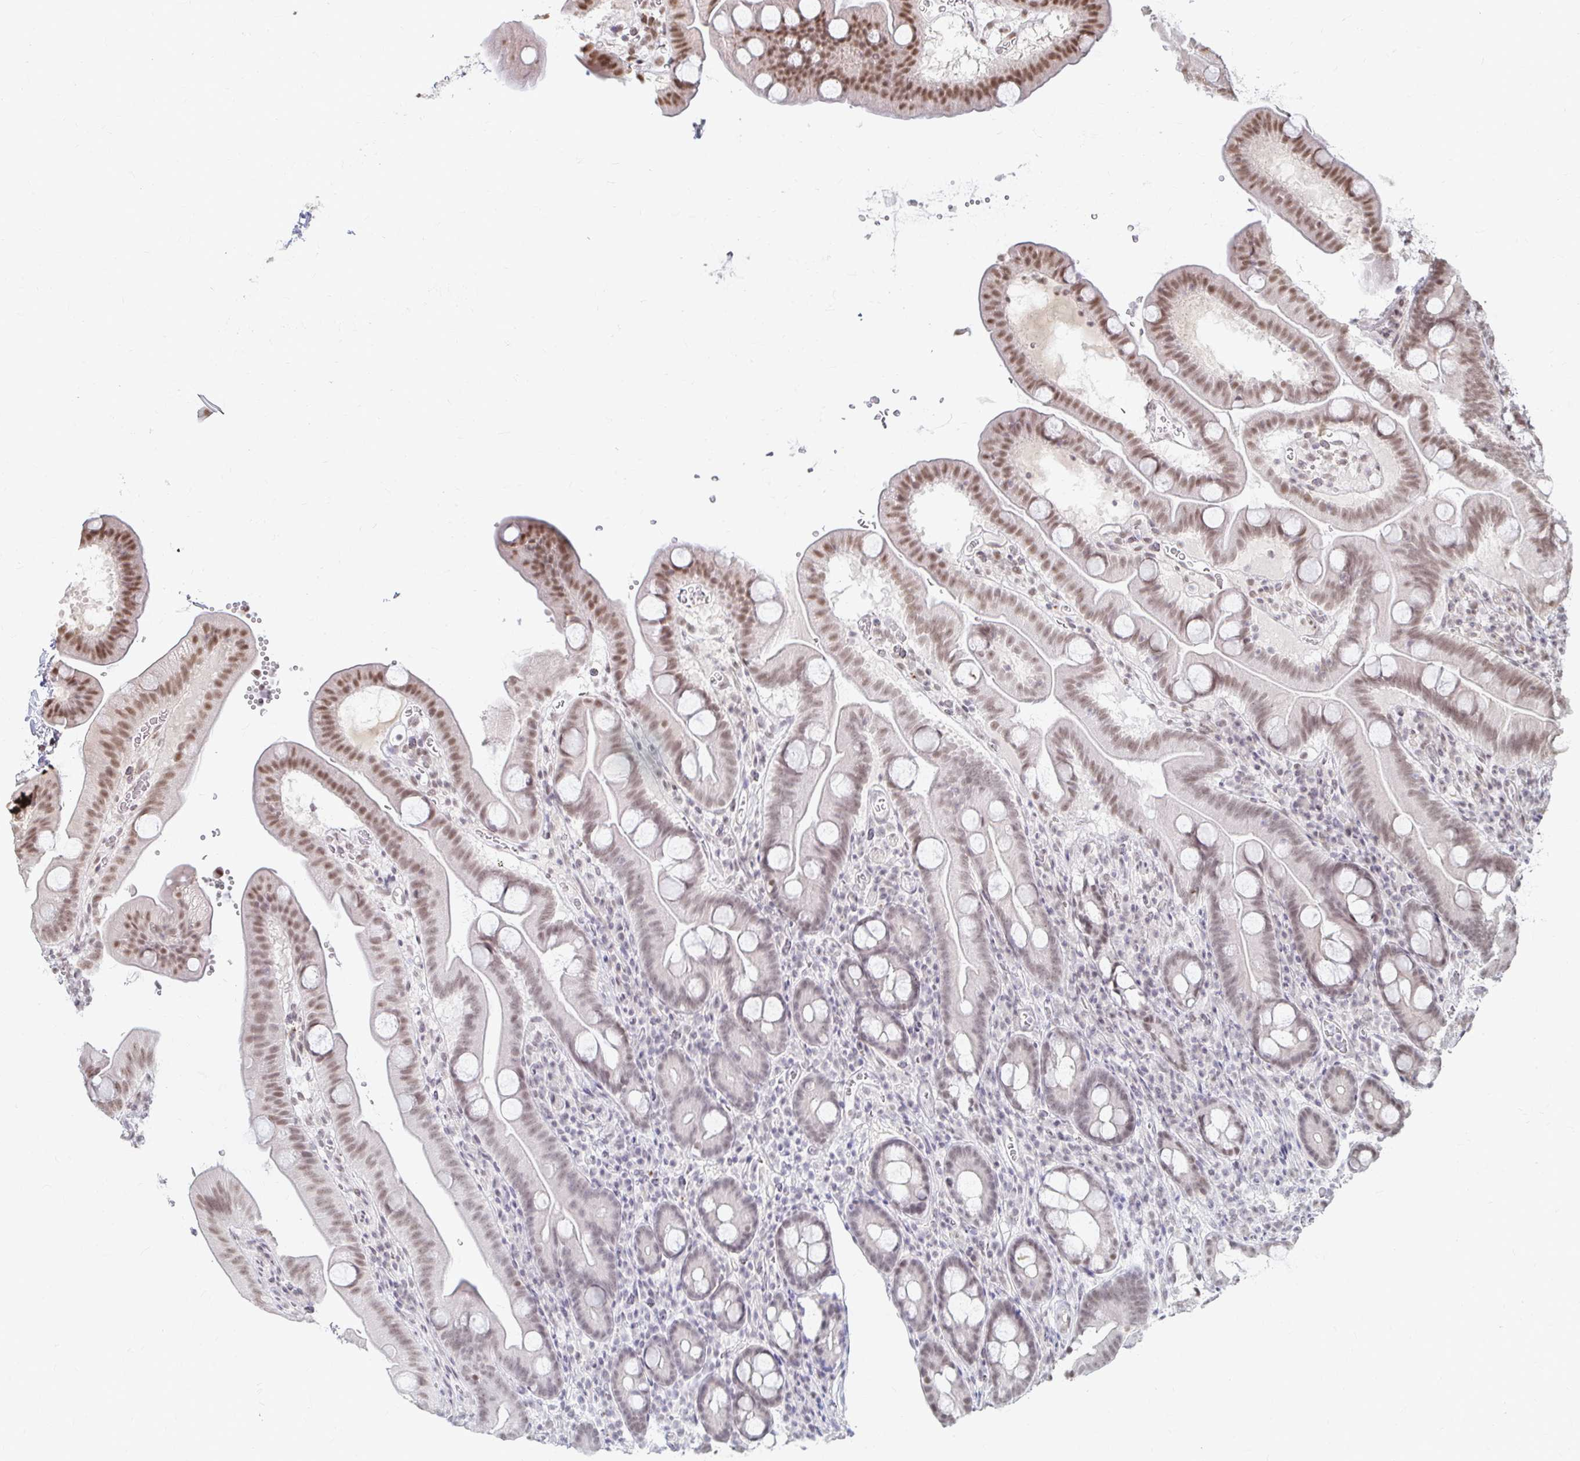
{"staining": {"intensity": "moderate", "quantity": ">75%", "location": "nuclear"}, "tissue": "duodenum", "cell_type": "Glandular cells", "image_type": "normal", "snomed": [{"axis": "morphology", "description": "Normal tissue, NOS"}, {"axis": "topography", "description": "Duodenum"}], "caption": "Glandular cells display medium levels of moderate nuclear positivity in about >75% of cells in normal duodenum.", "gene": "HNRNPU", "patient": {"sex": "male", "age": 59}}